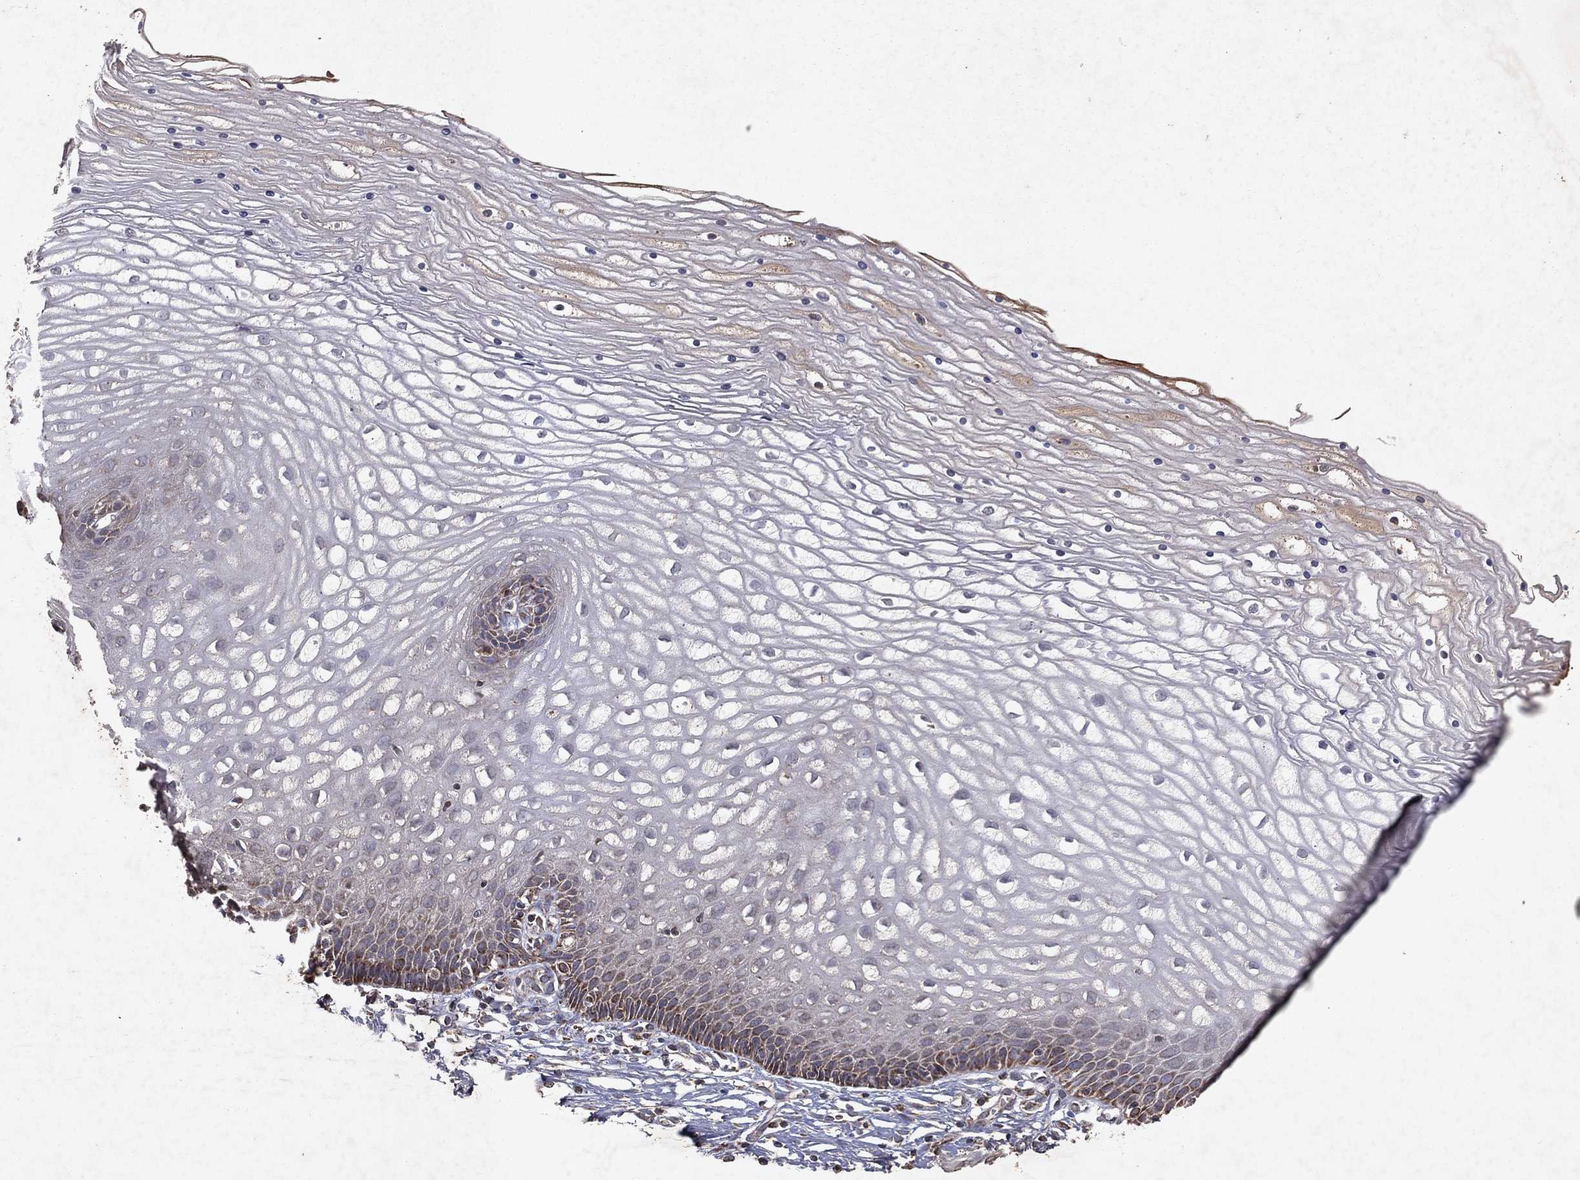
{"staining": {"intensity": "moderate", "quantity": "<25%", "location": "cytoplasmic/membranous"}, "tissue": "cervix", "cell_type": "Glandular cells", "image_type": "normal", "snomed": [{"axis": "morphology", "description": "Normal tissue, NOS"}, {"axis": "topography", "description": "Cervix"}], "caption": "DAB immunohistochemical staining of benign cervix exhibits moderate cytoplasmic/membranous protein positivity in approximately <25% of glandular cells.", "gene": "PYROXD2", "patient": {"sex": "female", "age": 35}}